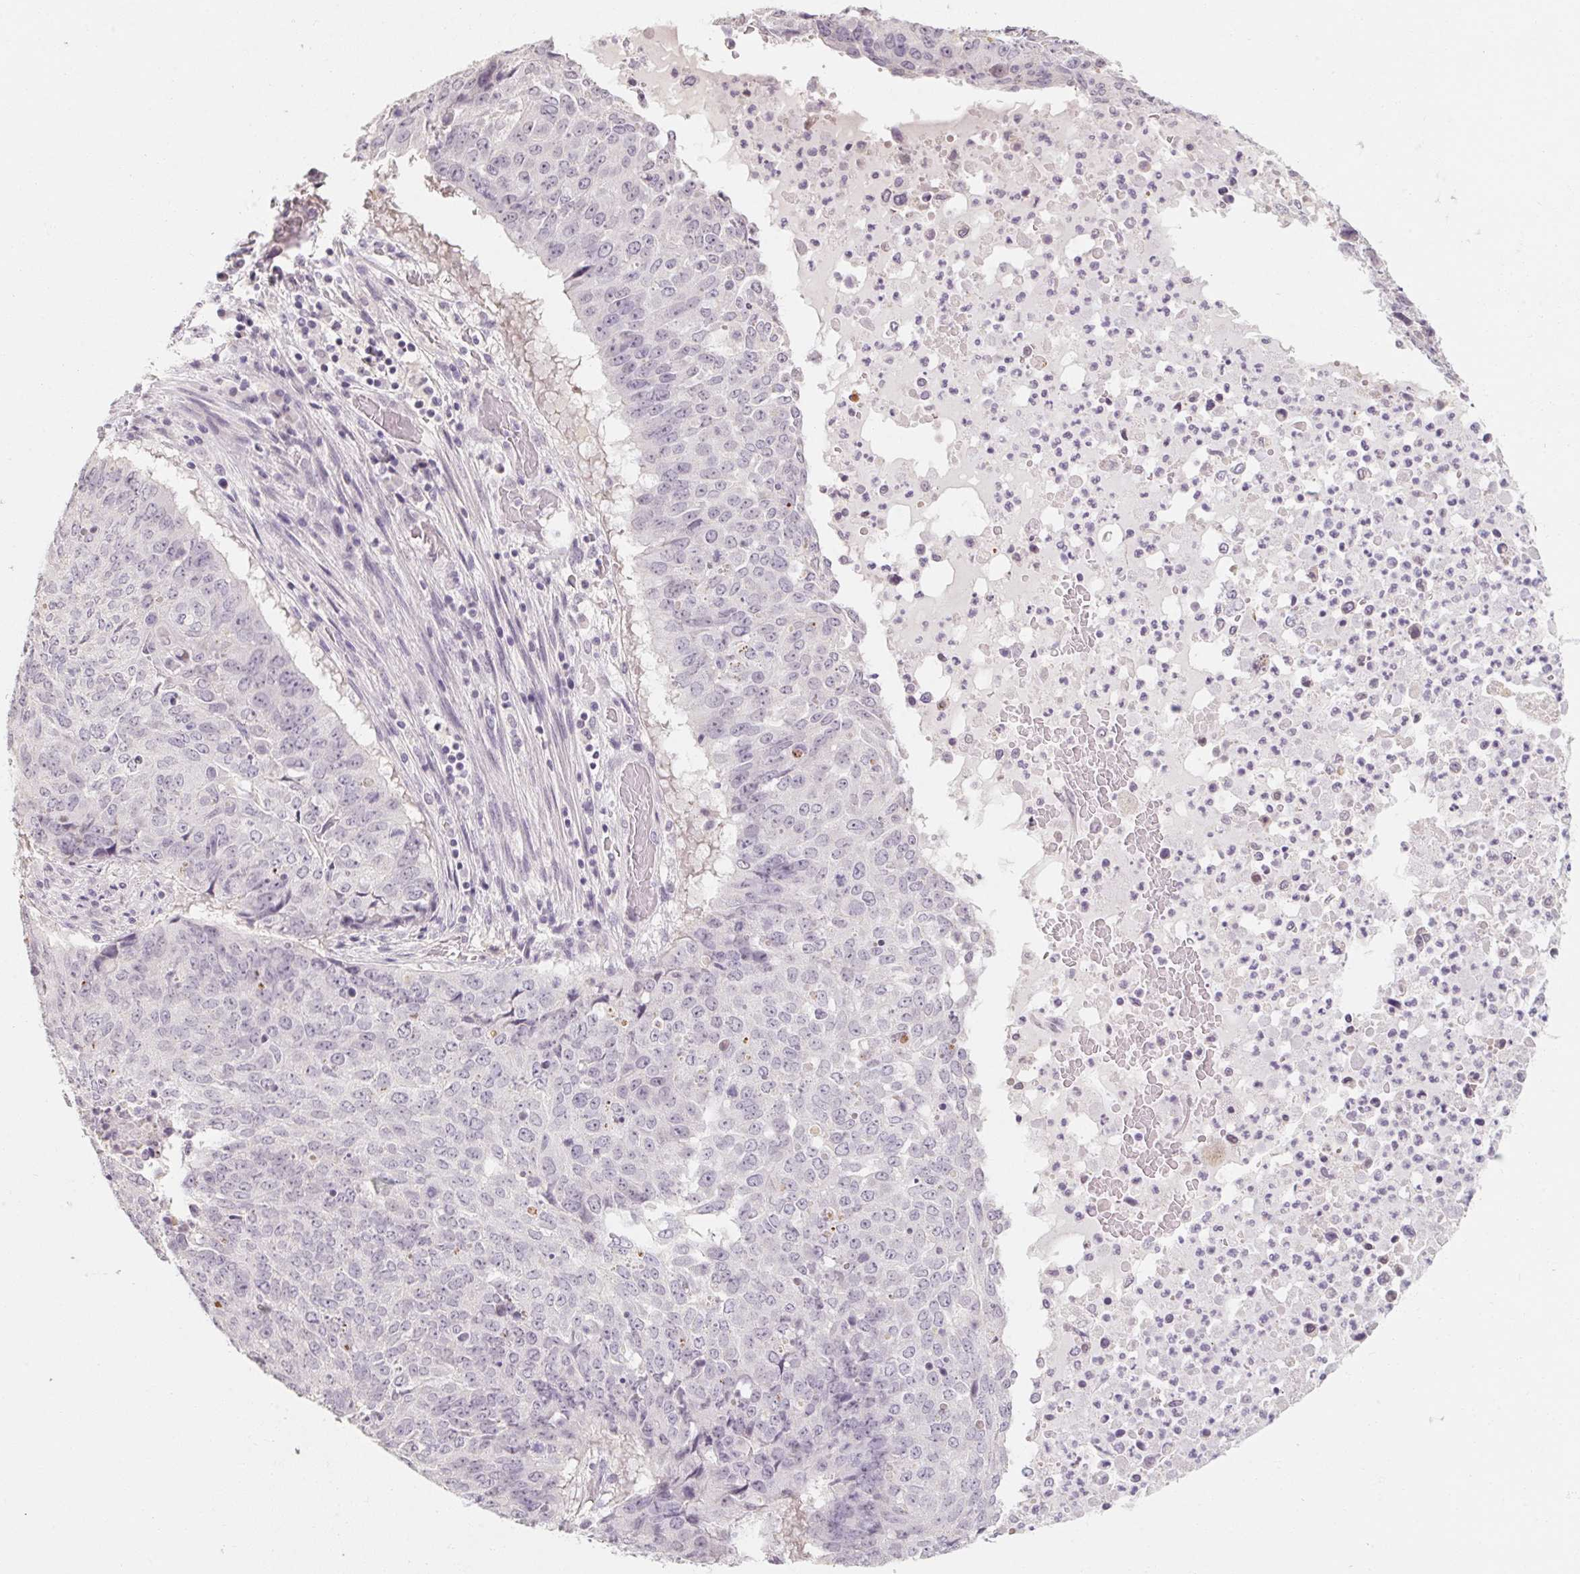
{"staining": {"intensity": "negative", "quantity": "none", "location": "none"}, "tissue": "lung cancer", "cell_type": "Tumor cells", "image_type": "cancer", "snomed": [{"axis": "morphology", "description": "Normal tissue, NOS"}, {"axis": "morphology", "description": "Squamous cell carcinoma, NOS"}, {"axis": "topography", "description": "Bronchus"}, {"axis": "topography", "description": "Lung"}], "caption": "Immunohistochemistry (IHC) of human squamous cell carcinoma (lung) demonstrates no expression in tumor cells.", "gene": "CAPZA3", "patient": {"sex": "male", "age": 64}}